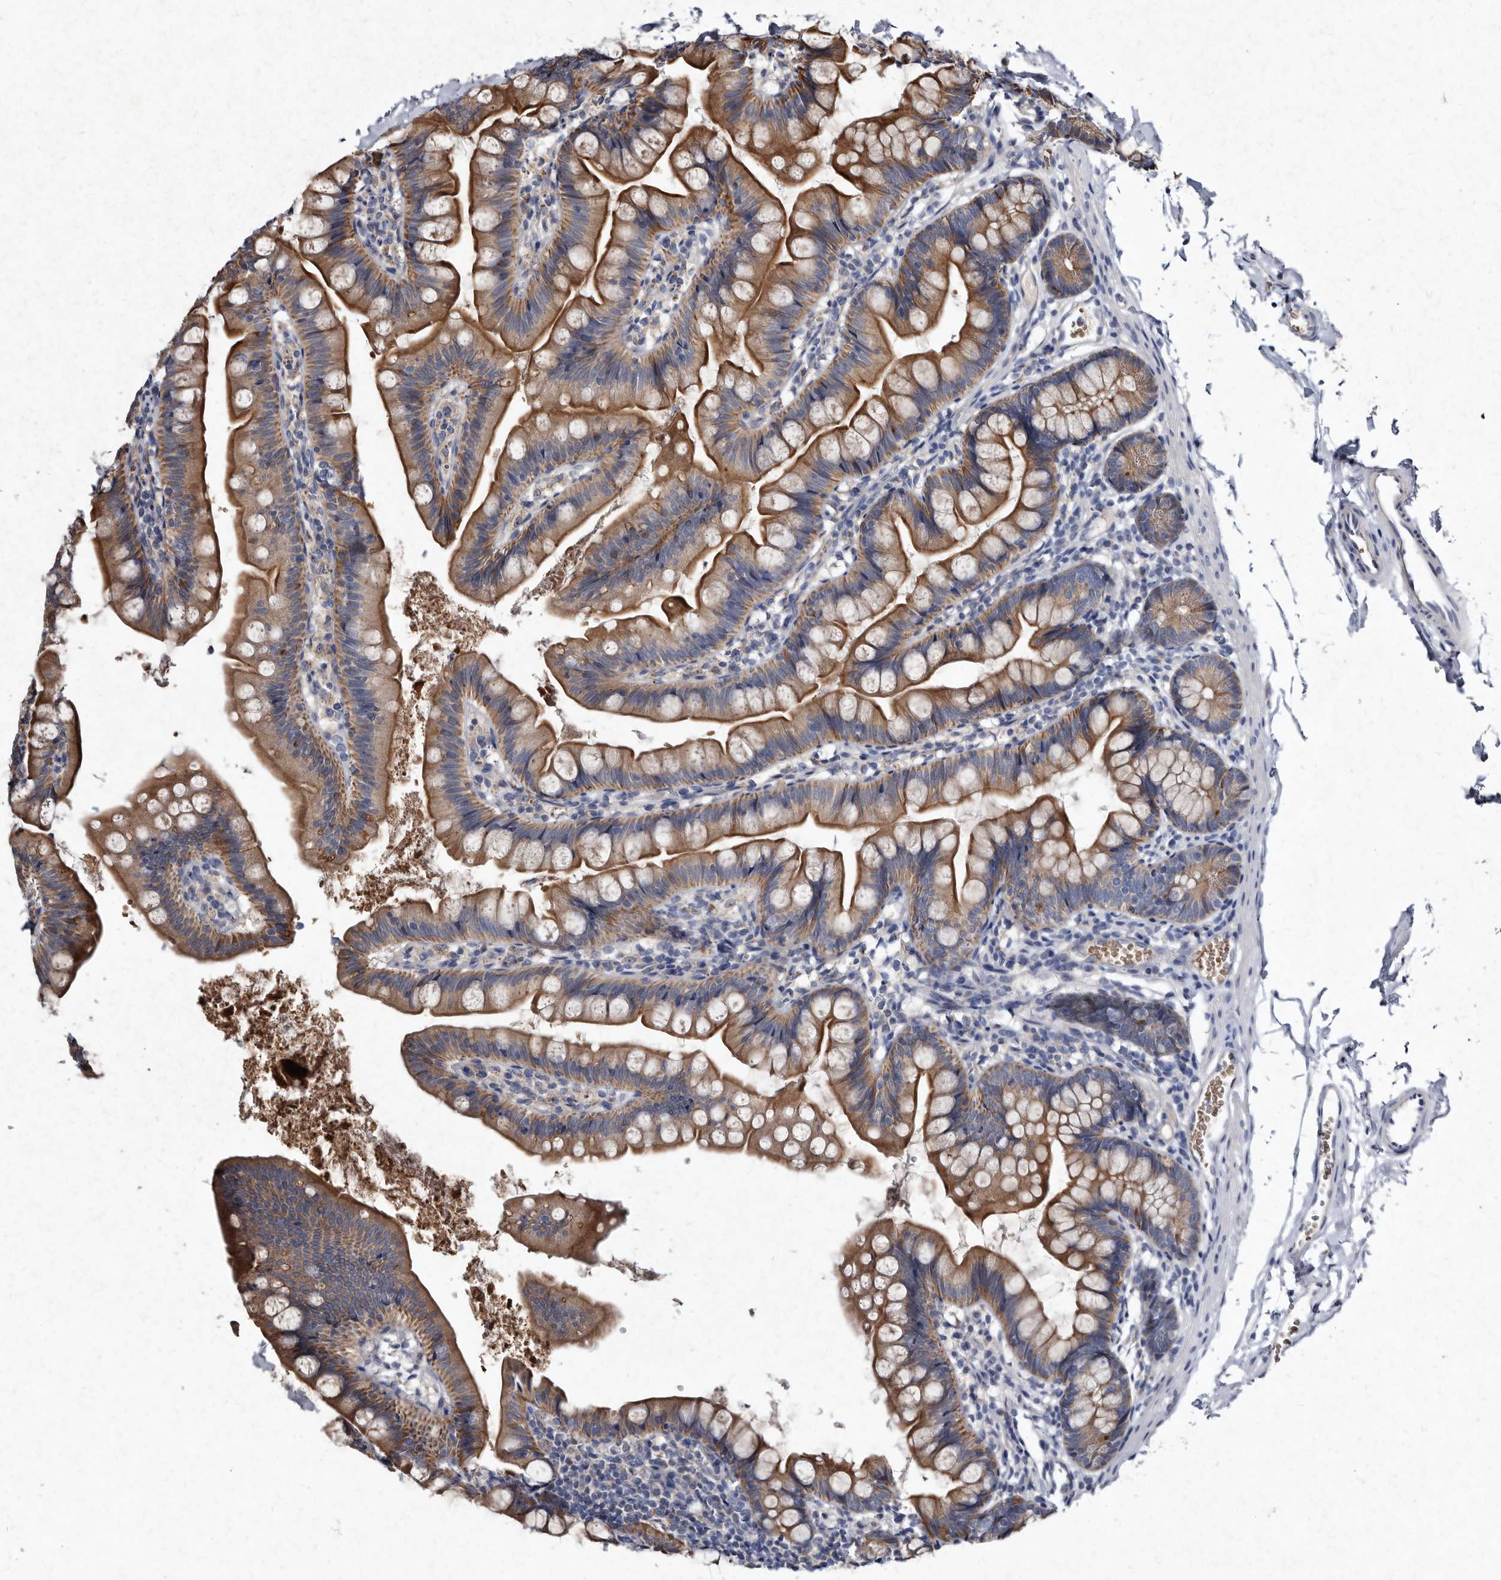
{"staining": {"intensity": "strong", "quantity": ">75%", "location": "cytoplasmic/membranous"}, "tissue": "small intestine", "cell_type": "Glandular cells", "image_type": "normal", "snomed": [{"axis": "morphology", "description": "Normal tissue, NOS"}, {"axis": "topography", "description": "Small intestine"}], "caption": "DAB immunohistochemical staining of benign small intestine displays strong cytoplasmic/membranous protein staining in approximately >75% of glandular cells. (DAB = brown stain, brightfield microscopy at high magnification).", "gene": "YPEL1", "patient": {"sex": "male", "age": 7}}